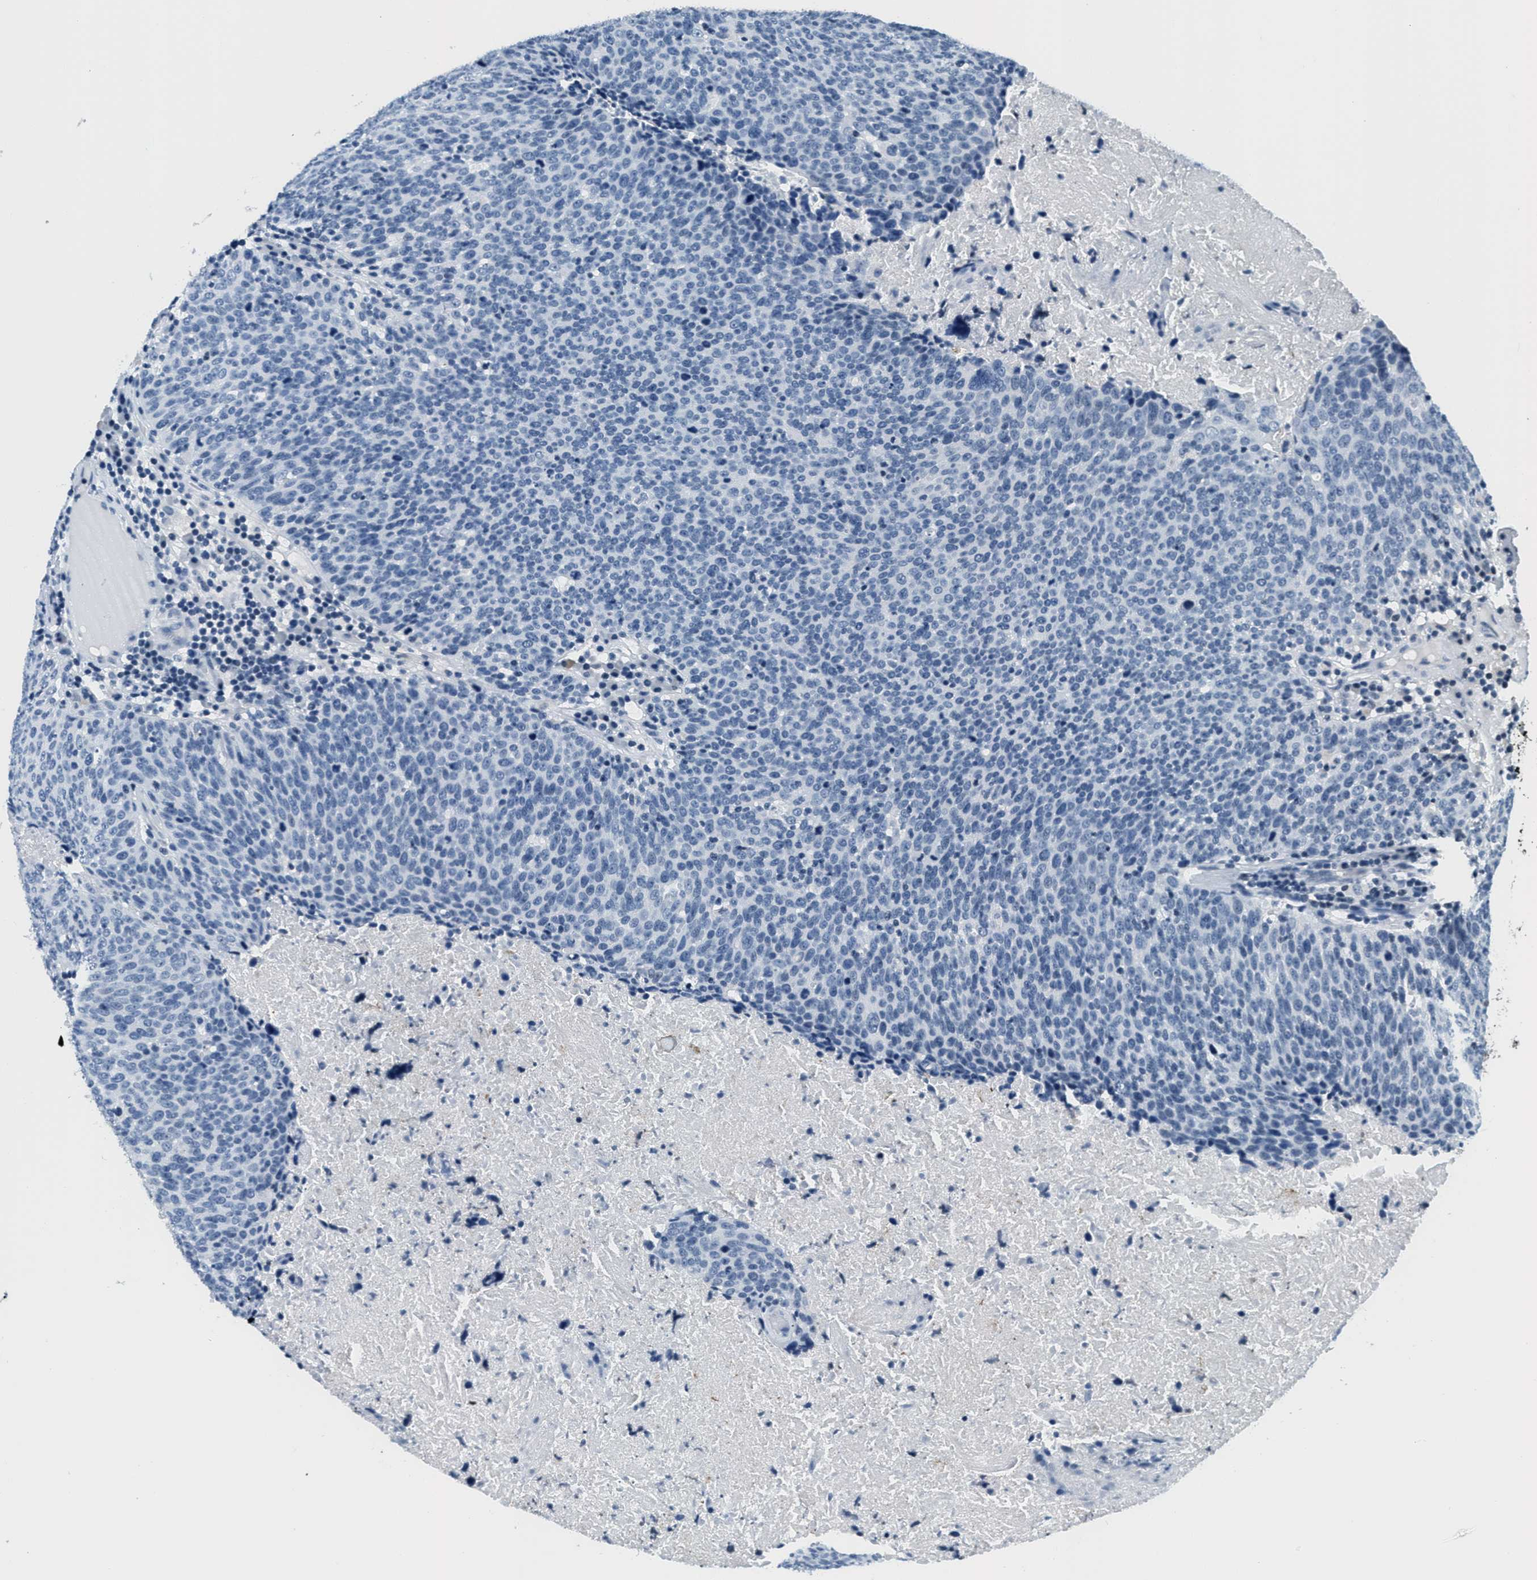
{"staining": {"intensity": "negative", "quantity": "none", "location": "none"}, "tissue": "head and neck cancer", "cell_type": "Tumor cells", "image_type": "cancer", "snomed": [{"axis": "morphology", "description": "Squamous cell carcinoma, NOS"}, {"axis": "morphology", "description": "Squamous cell carcinoma, metastatic, NOS"}, {"axis": "topography", "description": "Lymph node"}, {"axis": "topography", "description": "Head-Neck"}], "caption": "The histopathology image displays no staining of tumor cells in head and neck cancer (squamous cell carcinoma). (Brightfield microscopy of DAB IHC at high magnification).", "gene": "CA4", "patient": {"sex": "male", "age": 62}}